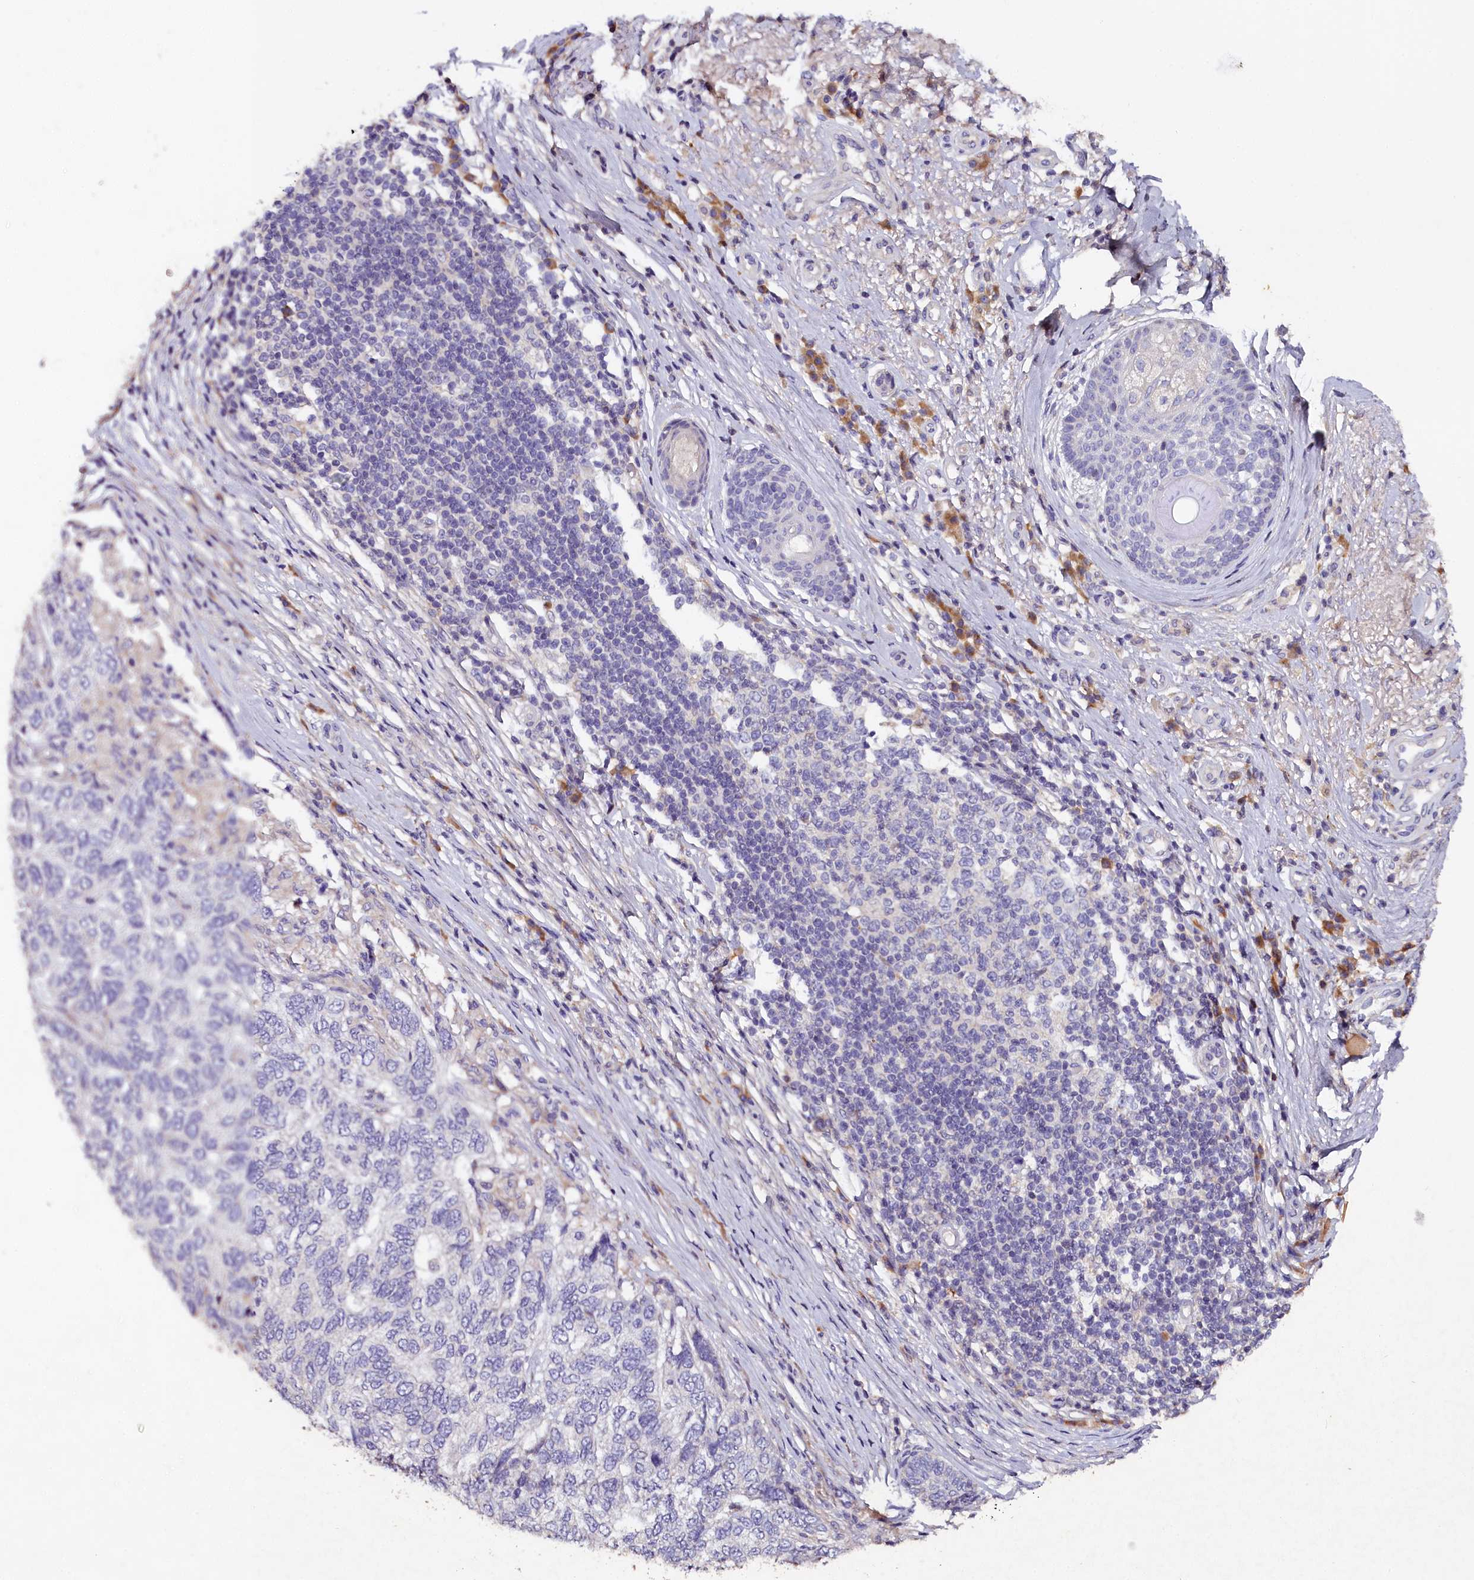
{"staining": {"intensity": "negative", "quantity": "none", "location": "none"}, "tissue": "skin cancer", "cell_type": "Tumor cells", "image_type": "cancer", "snomed": [{"axis": "morphology", "description": "Basal cell carcinoma"}, {"axis": "topography", "description": "Skin"}], "caption": "The immunohistochemistry micrograph has no significant positivity in tumor cells of basal cell carcinoma (skin) tissue.", "gene": "ST7L", "patient": {"sex": "female", "age": 65}}